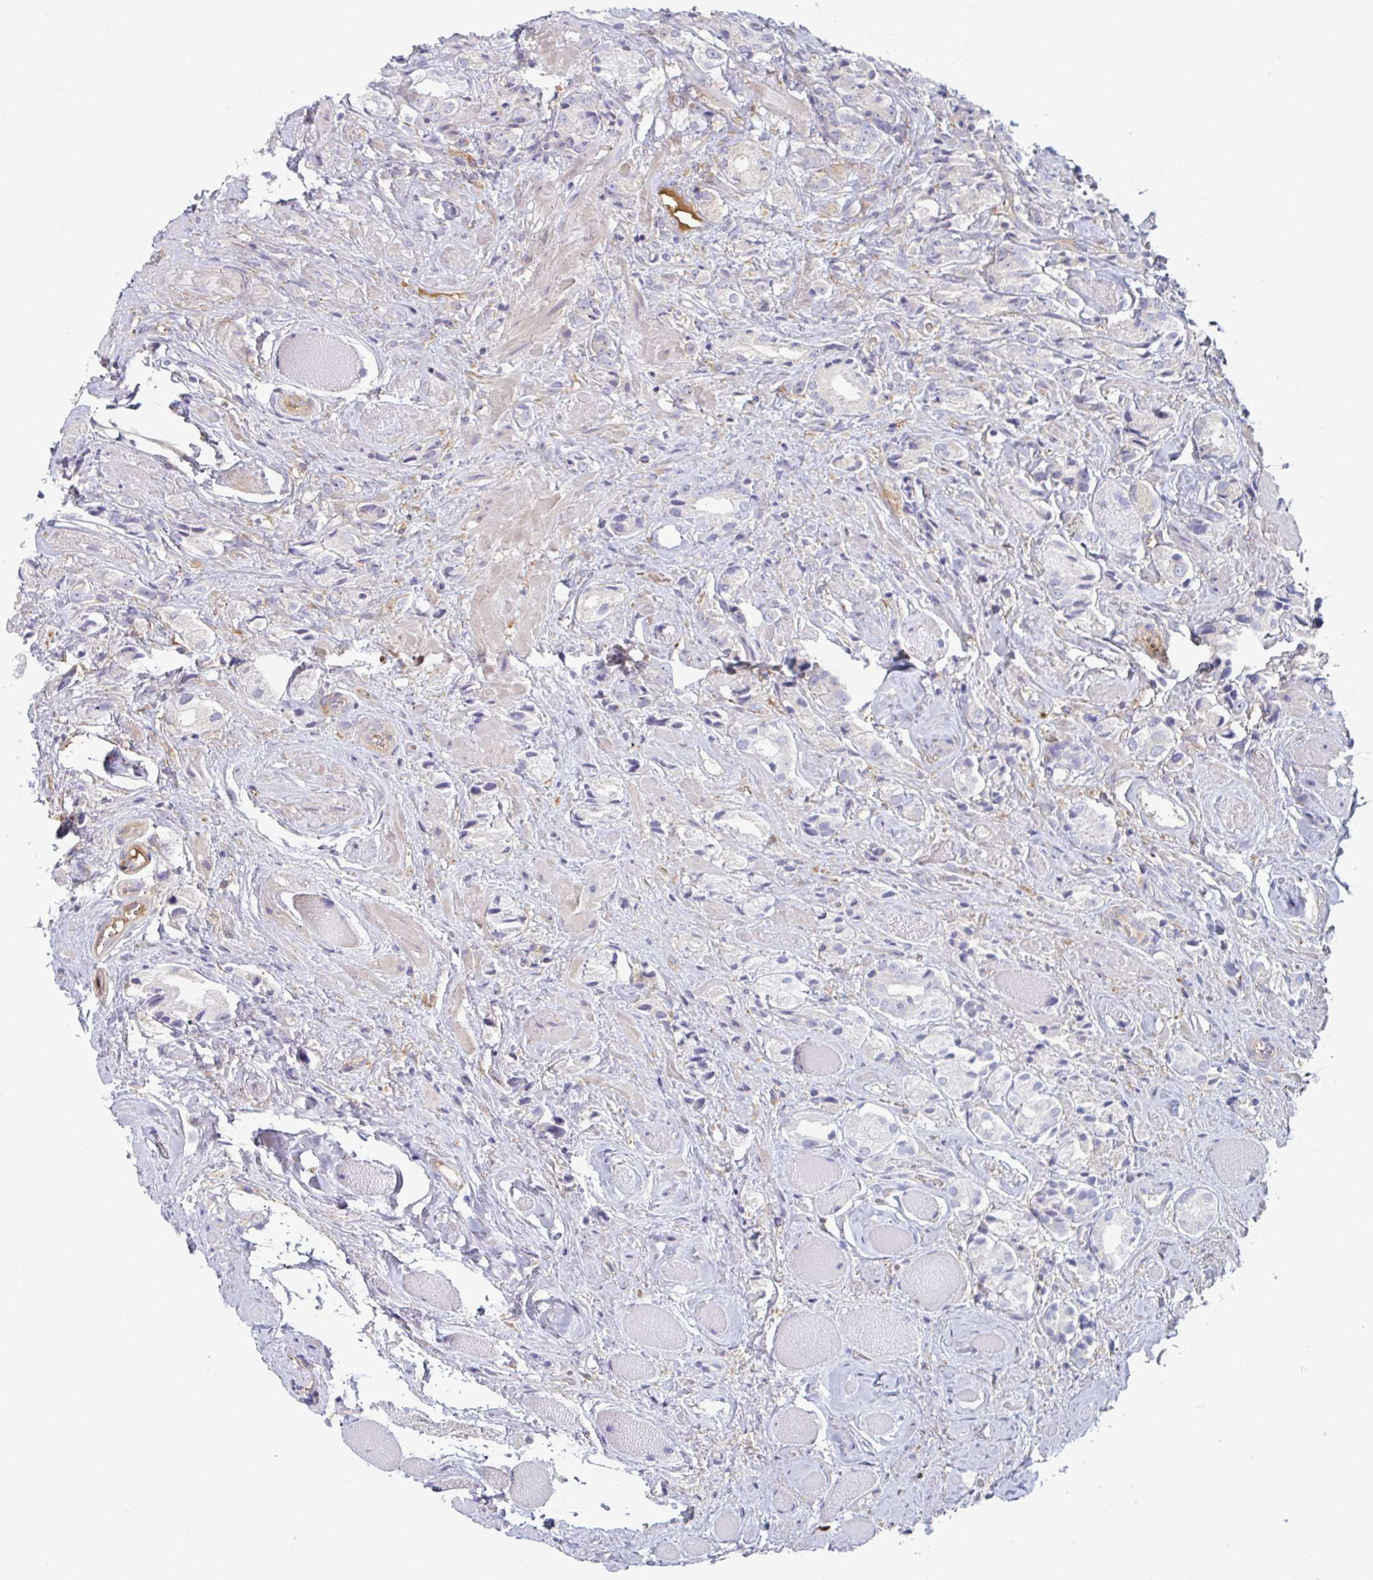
{"staining": {"intensity": "negative", "quantity": "none", "location": "none"}, "tissue": "prostate cancer", "cell_type": "Tumor cells", "image_type": "cancer", "snomed": [{"axis": "morphology", "description": "Adenocarcinoma, High grade"}, {"axis": "topography", "description": "Prostate and seminal vesicle, NOS"}], "caption": "Prostate cancer stained for a protein using immunohistochemistry exhibits no expression tumor cells.", "gene": "AMPD2", "patient": {"sex": "male", "age": 64}}